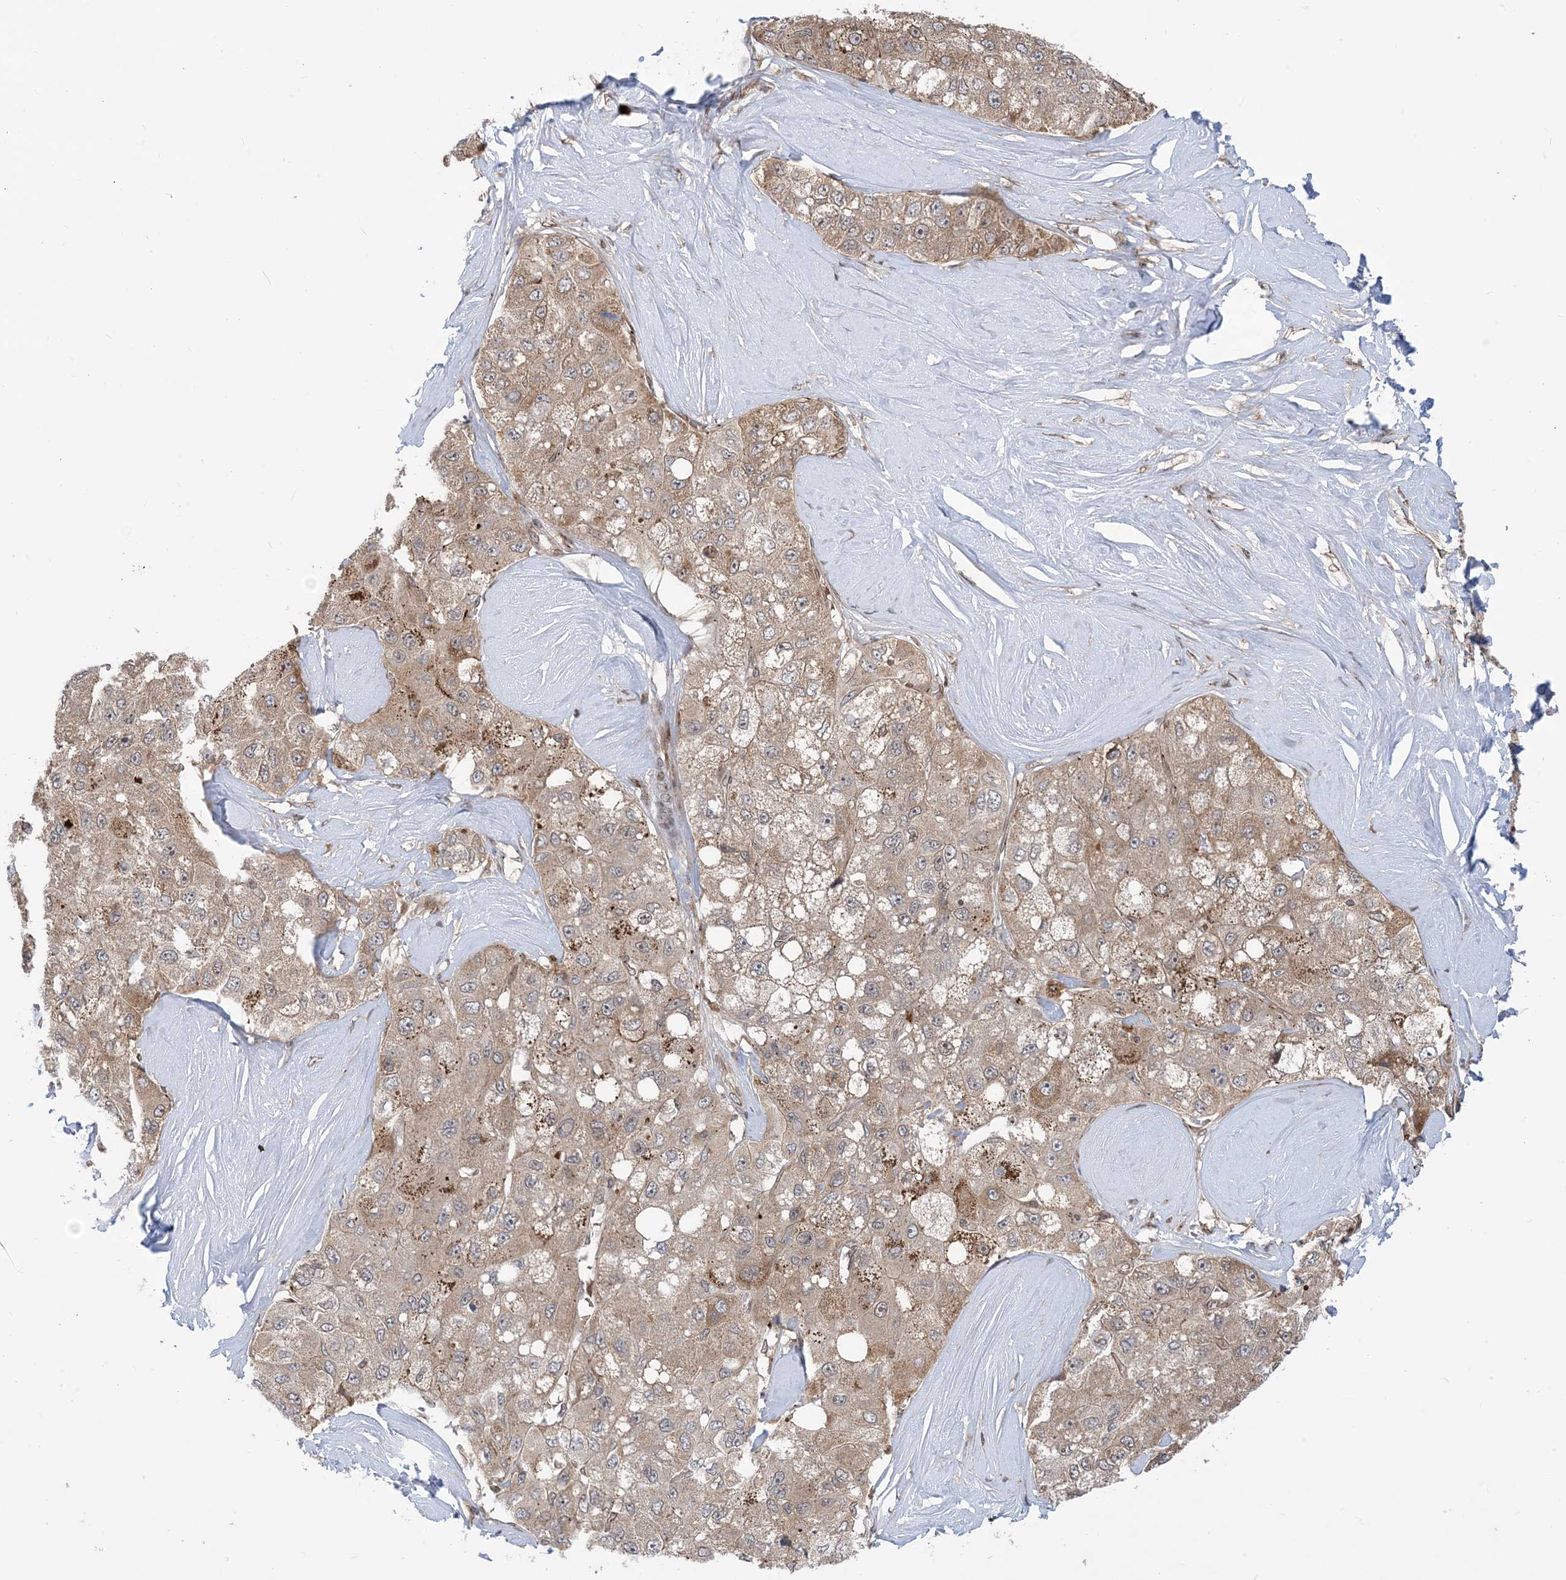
{"staining": {"intensity": "weak", "quantity": ">75%", "location": "cytoplasmic/membranous"}, "tissue": "liver cancer", "cell_type": "Tumor cells", "image_type": "cancer", "snomed": [{"axis": "morphology", "description": "Carcinoma, Hepatocellular, NOS"}, {"axis": "topography", "description": "Liver"}], "caption": "Immunohistochemical staining of liver cancer exhibits weak cytoplasmic/membranous protein staining in approximately >75% of tumor cells. The staining was performed using DAB, with brown indicating positive protein expression. Nuclei are stained blue with hematoxylin.", "gene": "CASP4", "patient": {"sex": "male", "age": 80}}